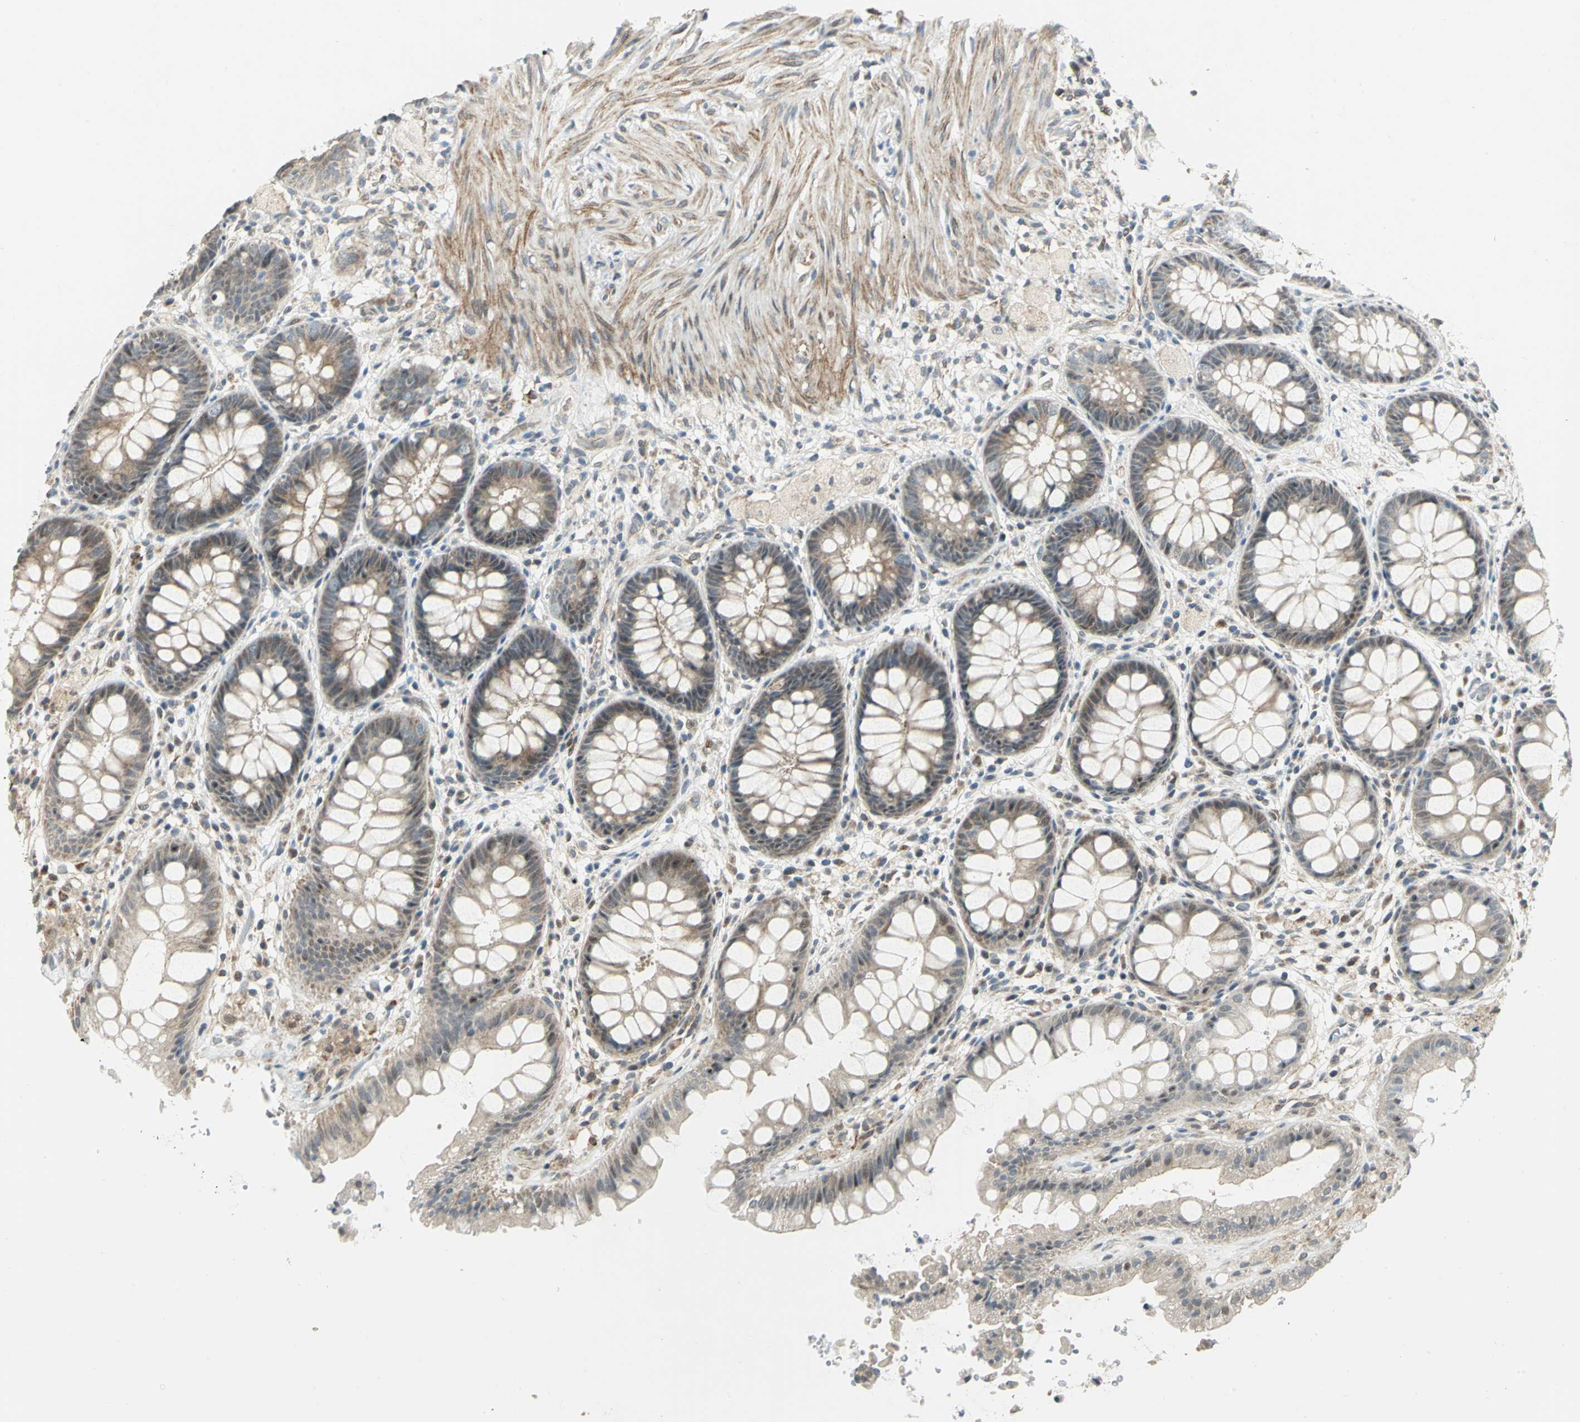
{"staining": {"intensity": "moderate", "quantity": ">75%", "location": "cytoplasmic/membranous"}, "tissue": "rectum", "cell_type": "Glandular cells", "image_type": "normal", "snomed": [{"axis": "morphology", "description": "Normal tissue, NOS"}, {"axis": "topography", "description": "Rectum"}], "caption": "A brown stain shows moderate cytoplasmic/membranous positivity of a protein in glandular cells of benign human rectum.", "gene": "PLAGL2", "patient": {"sex": "female", "age": 46}}